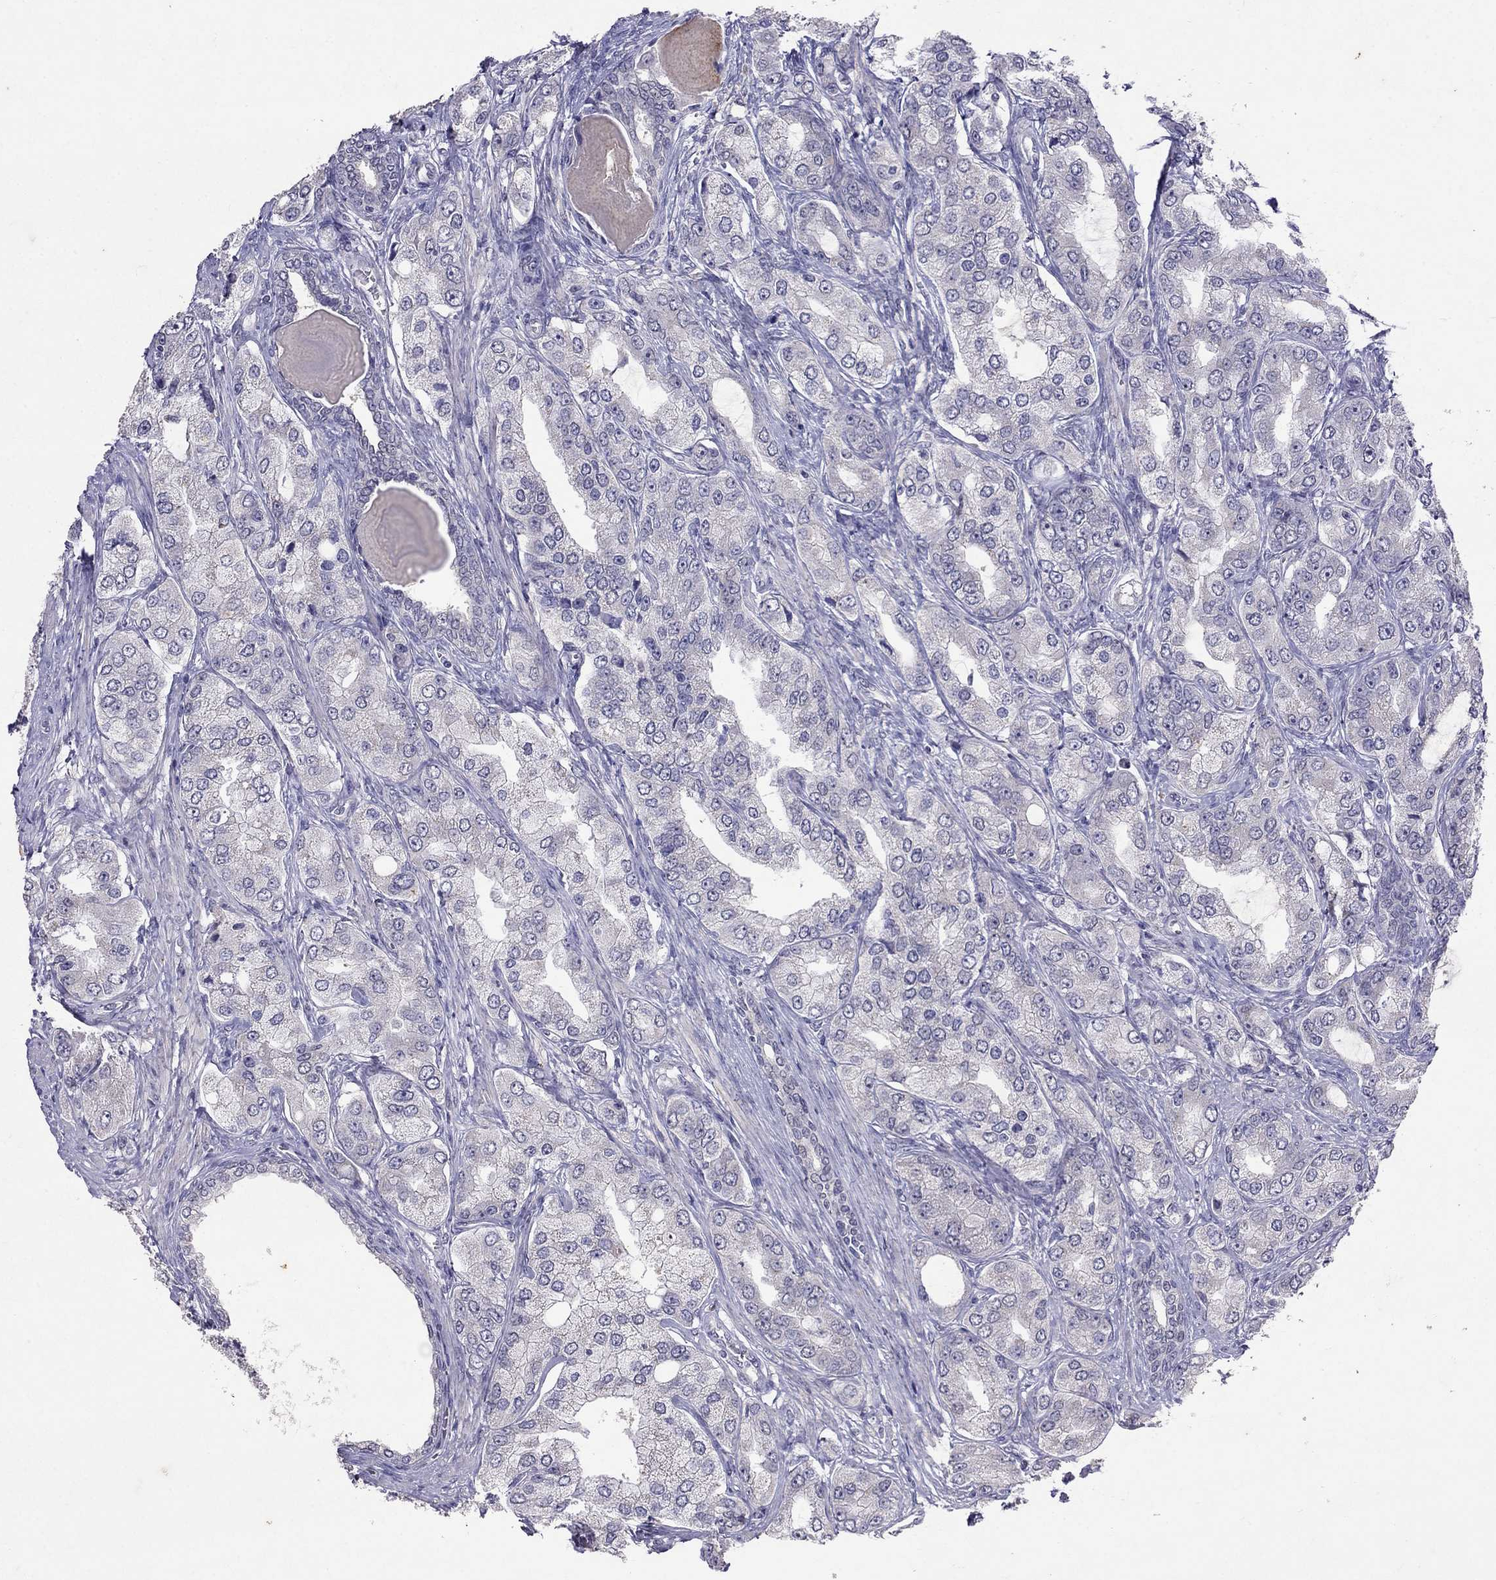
{"staining": {"intensity": "negative", "quantity": "none", "location": "none"}, "tissue": "prostate cancer", "cell_type": "Tumor cells", "image_type": "cancer", "snomed": [{"axis": "morphology", "description": "Adenocarcinoma, Low grade"}, {"axis": "topography", "description": "Prostate"}], "caption": "IHC image of neoplastic tissue: human prostate cancer stained with DAB (3,3'-diaminobenzidine) displays no significant protein positivity in tumor cells.", "gene": "FST", "patient": {"sex": "male", "age": 69}}